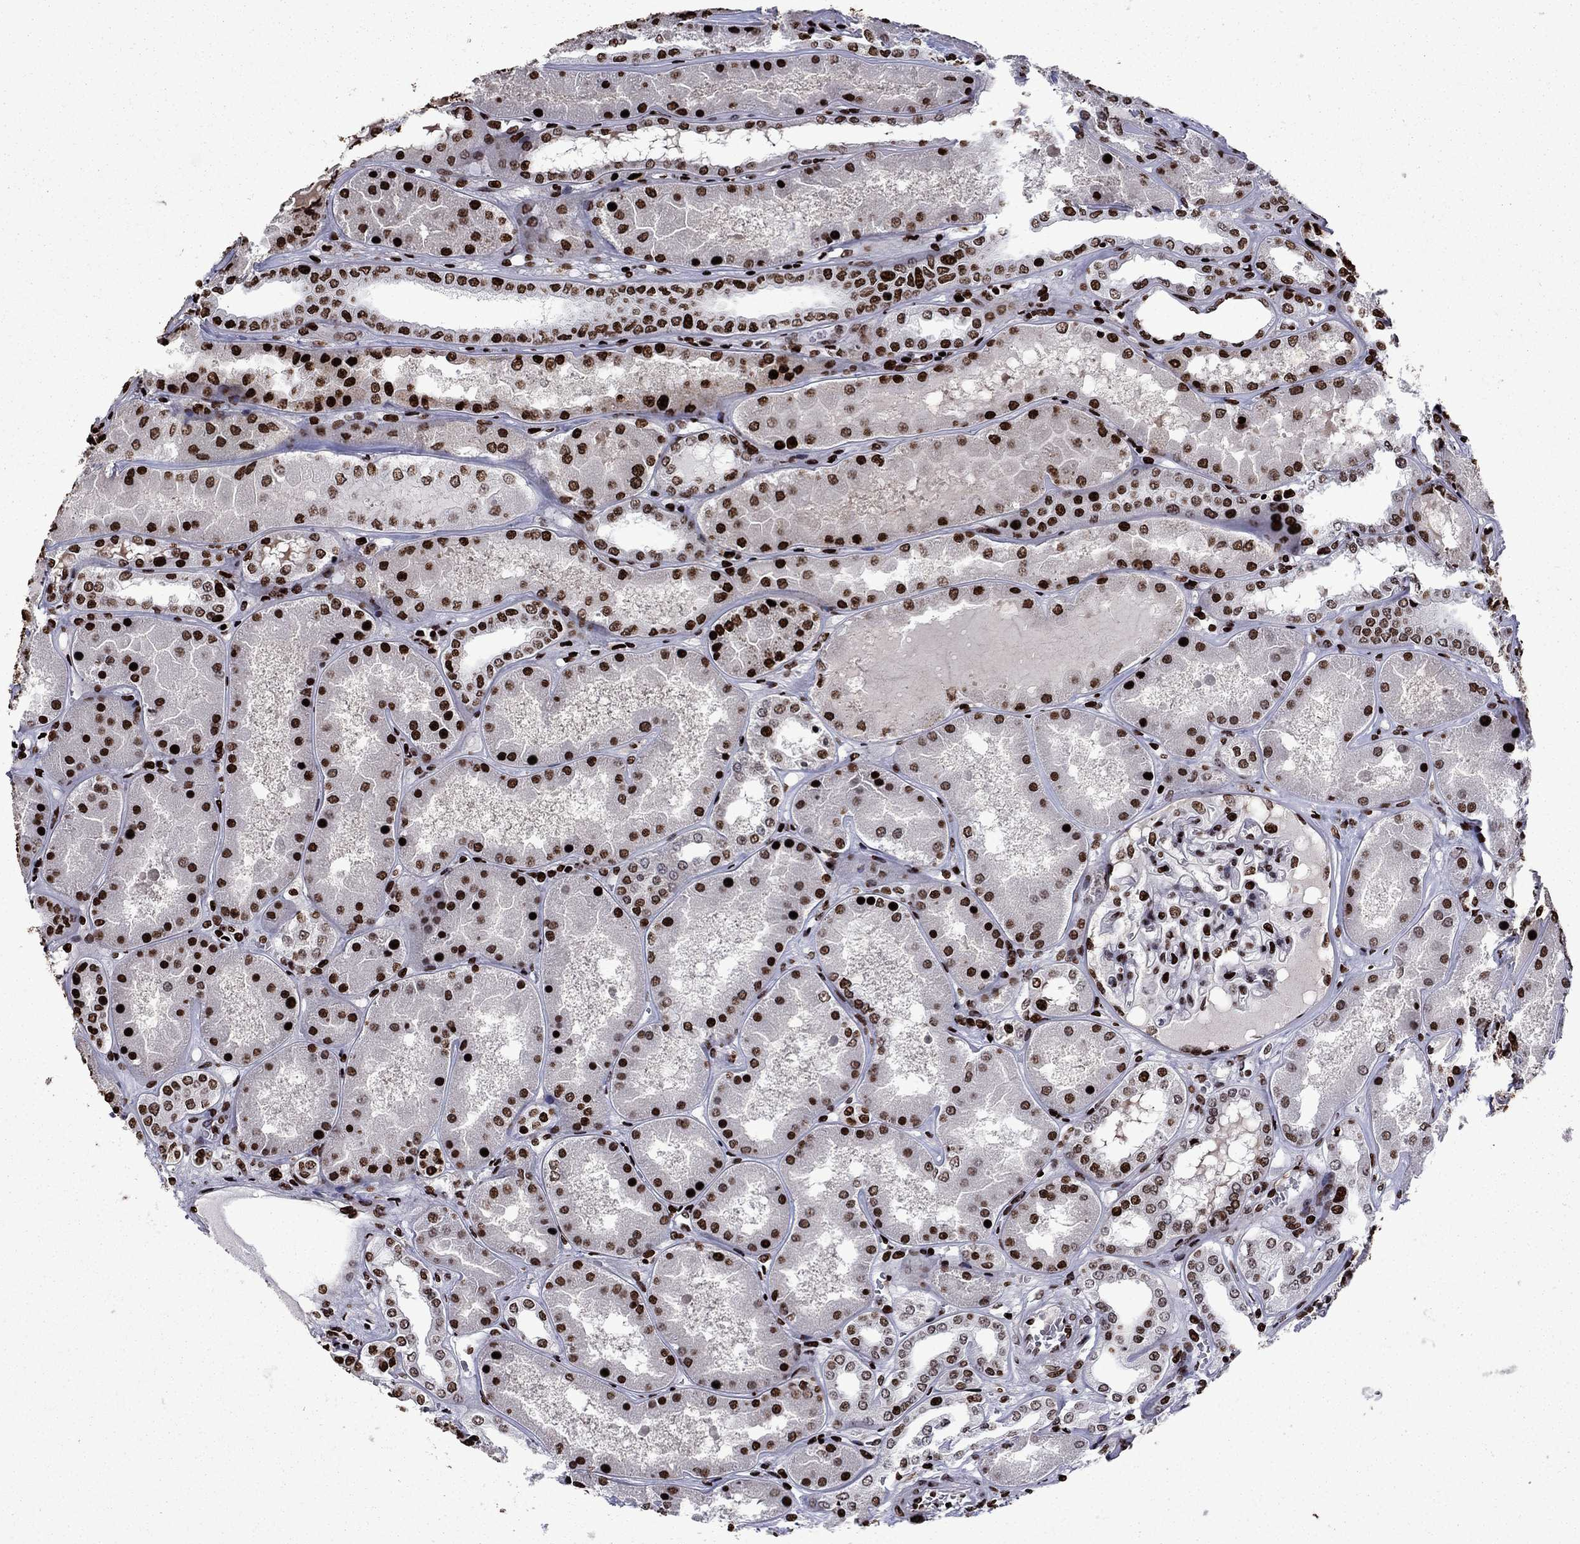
{"staining": {"intensity": "strong", "quantity": ">75%", "location": "nuclear"}, "tissue": "kidney", "cell_type": "Cells in glomeruli", "image_type": "normal", "snomed": [{"axis": "morphology", "description": "Normal tissue, NOS"}, {"axis": "topography", "description": "Kidney"}], "caption": "Immunohistochemical staining of unremarkable kidney shows high levels of strong nuclear staining in about >75% of cells in glomeruli.", "gene": "LIMK1", "patient": {"sex": "female", "age": 56}}